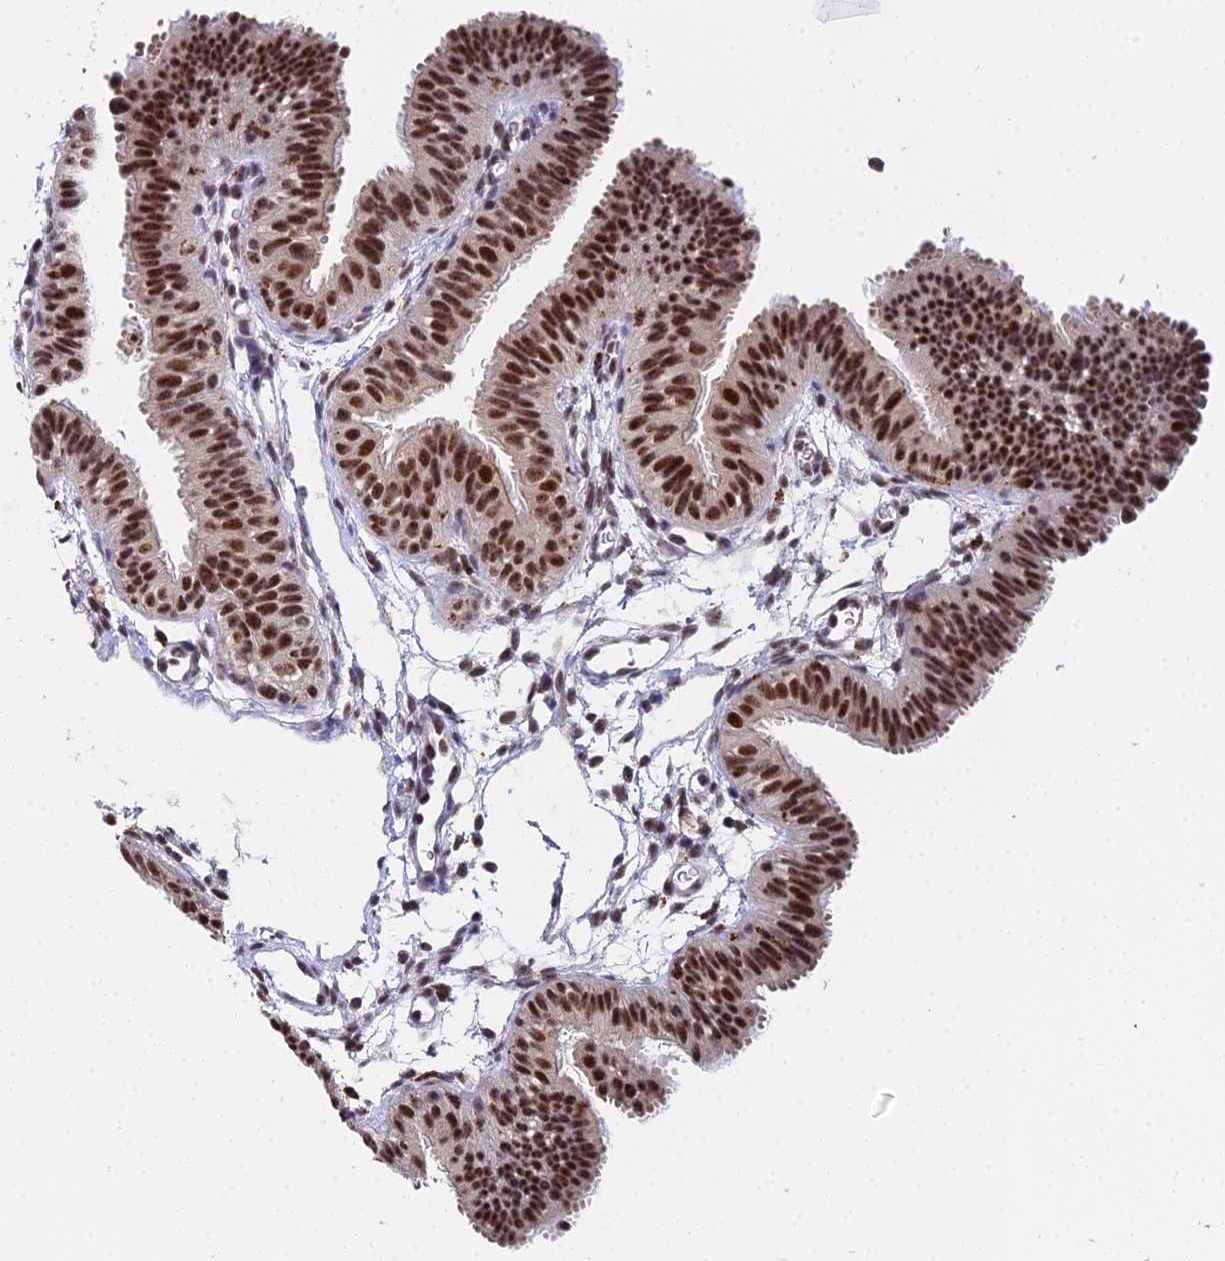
{"staining": {"intensity": "strong", "quantity": ">75%", "location": "nuclear"}, "tissue": "fallopian tube", "cell_type": "Glandular cells", "image_type": "normal", "snomed": [{"axis": "morphology", "description": "Normal tissue, NOS"}, {"axis": "topography", "description": "Fallopian tube"}], "caption": "Protein analysis of normal fallopian tube exhibits strong nuclear expression in approximately >75% of glandular cells.", "gene": "MAGOHB", "patient": {"sex": "female", "age": 35}}